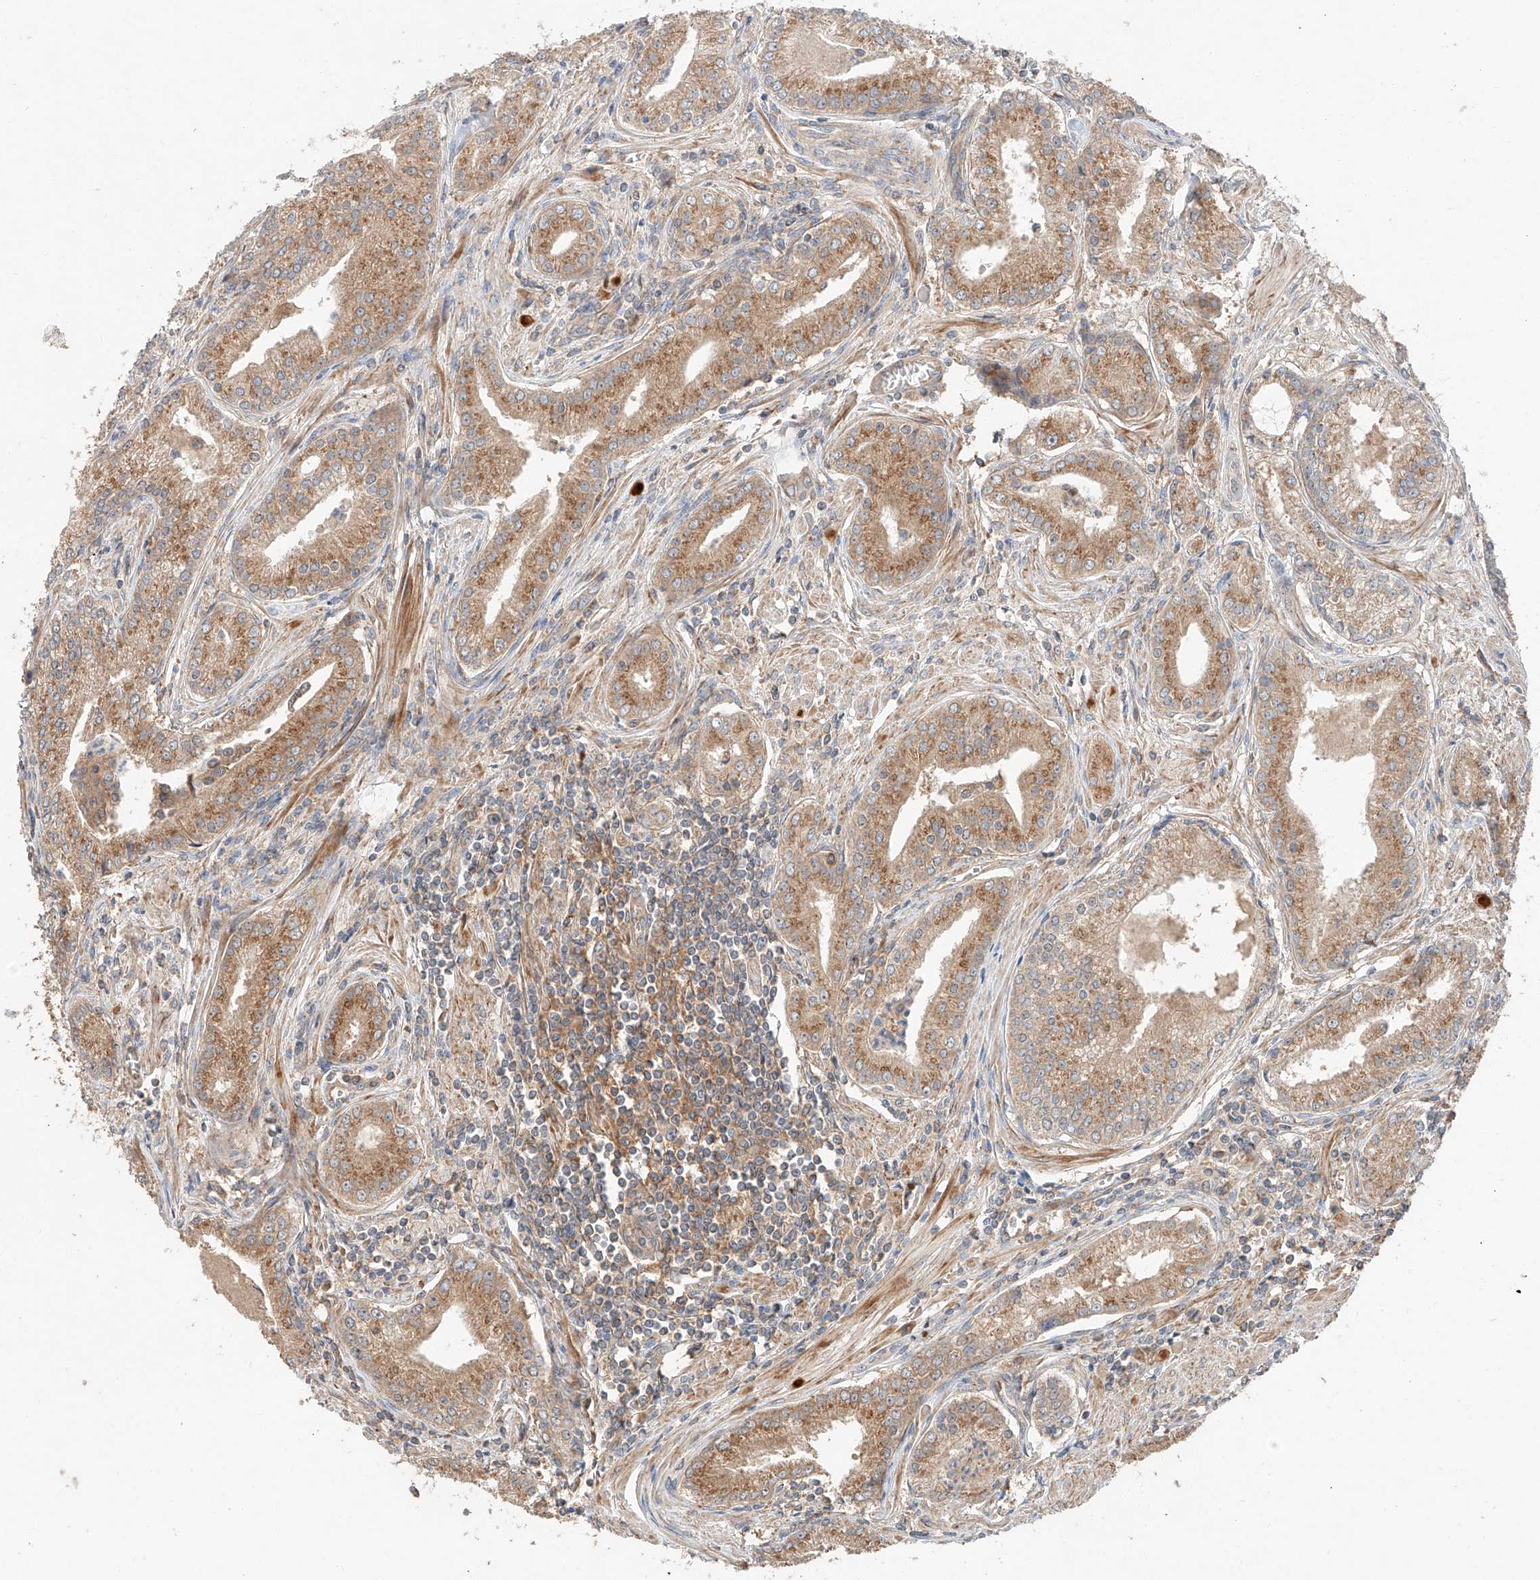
{"staining": {"intensity": "moderate", "quantity": ">75%", "location": "cytoplasmic/membranous"}, "tissue": "prostate cancer", "cell_type": "Tumor cells", "image_type": "cancer", "snomed": [{"axis": "morphology", "description": "Adenocarcinoma, Low grade"}, {"axis": "topography", "description": "Prostate"}], "caption": "Immunohistochemical staining of prostate adenocarcinoma (low-grade) exhibits moderate cytoplasmic/membranous protein positivity in about >75% of tumor cells.", "gene": "XPNPEP1", "patient": {"sex": "male", "age": 54}}